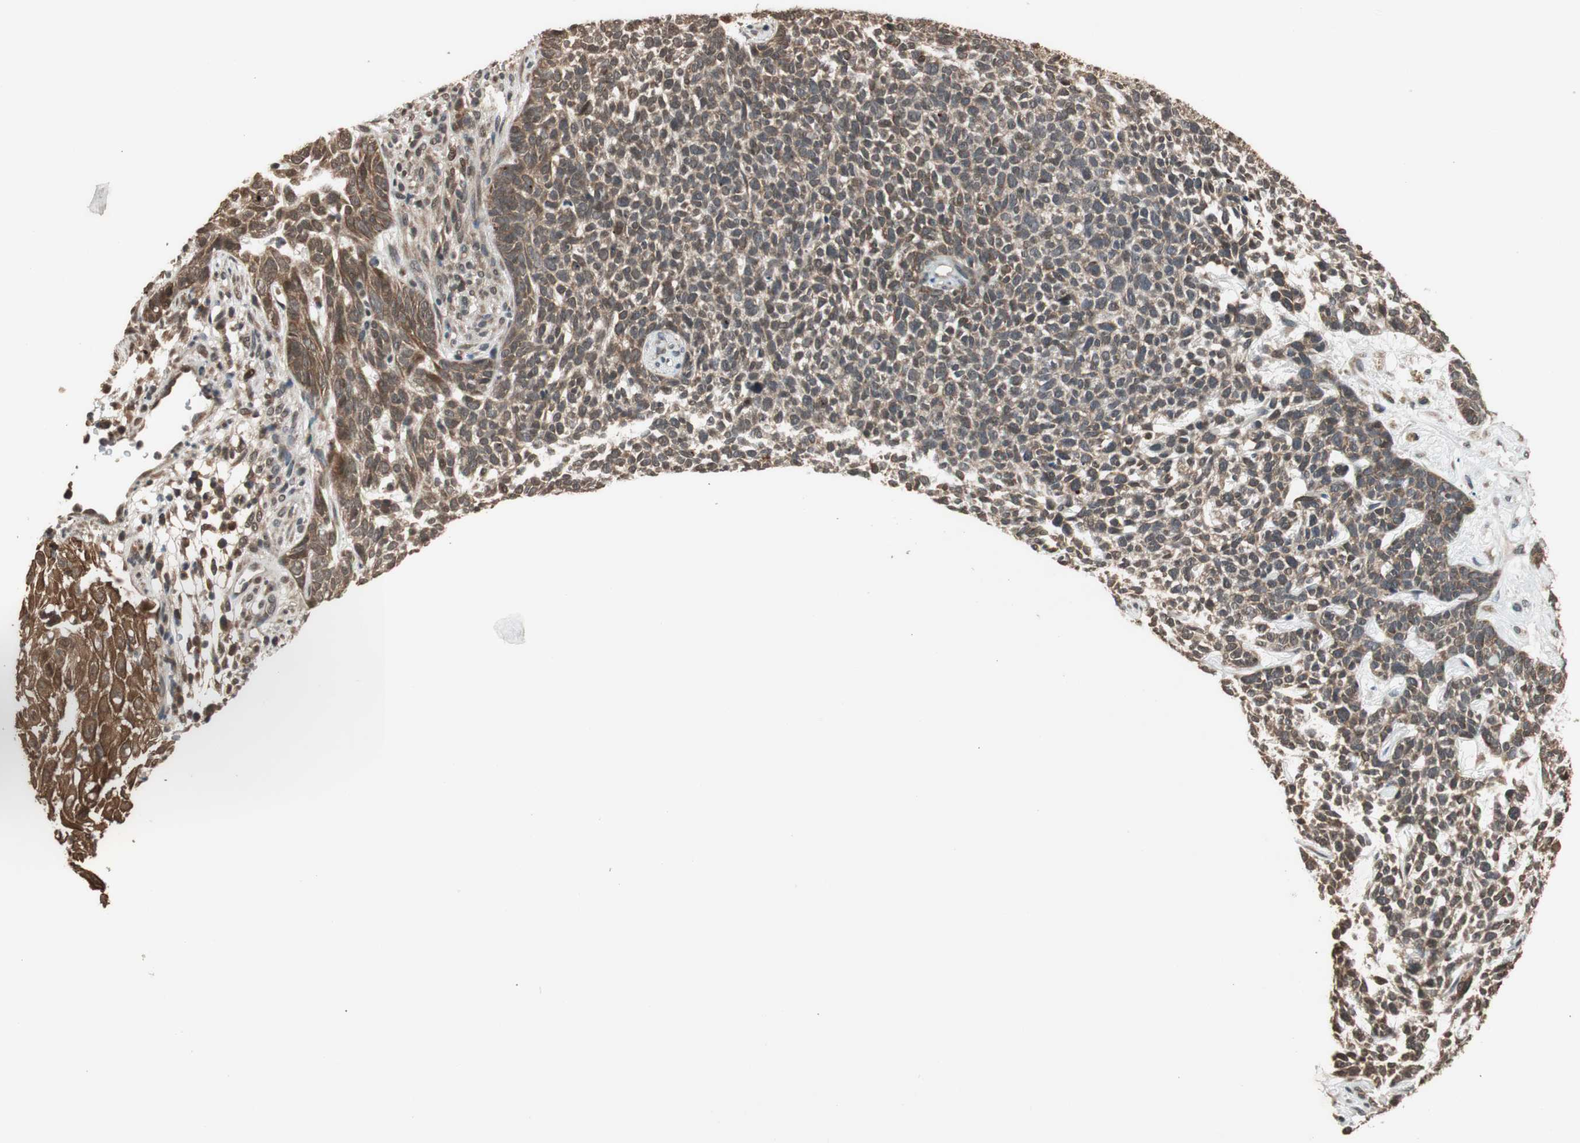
{"staining": {"intensity": "moderate", "quantity": ">75%", "location": "cytoplasmic/membranous"}, "tissue": "skin cancer", "cell_type": "Tumor cells", "image_type": "cancer", "snomed": [{"axis": "morphology", "description": "Basal cell carcinoma"}, {"axis": "topography", "description": "Skin"}], "caption": "Immunohistochemistry (IHC) image of skin basal cell carcinoma stained for a protein (brown), which exhibits medium levels of moderate cytoplasmic/membranous positivity in about >75% of tumor cells.", "gene": "TMEM230", "patient": {"sex": "female", "age": 84}}